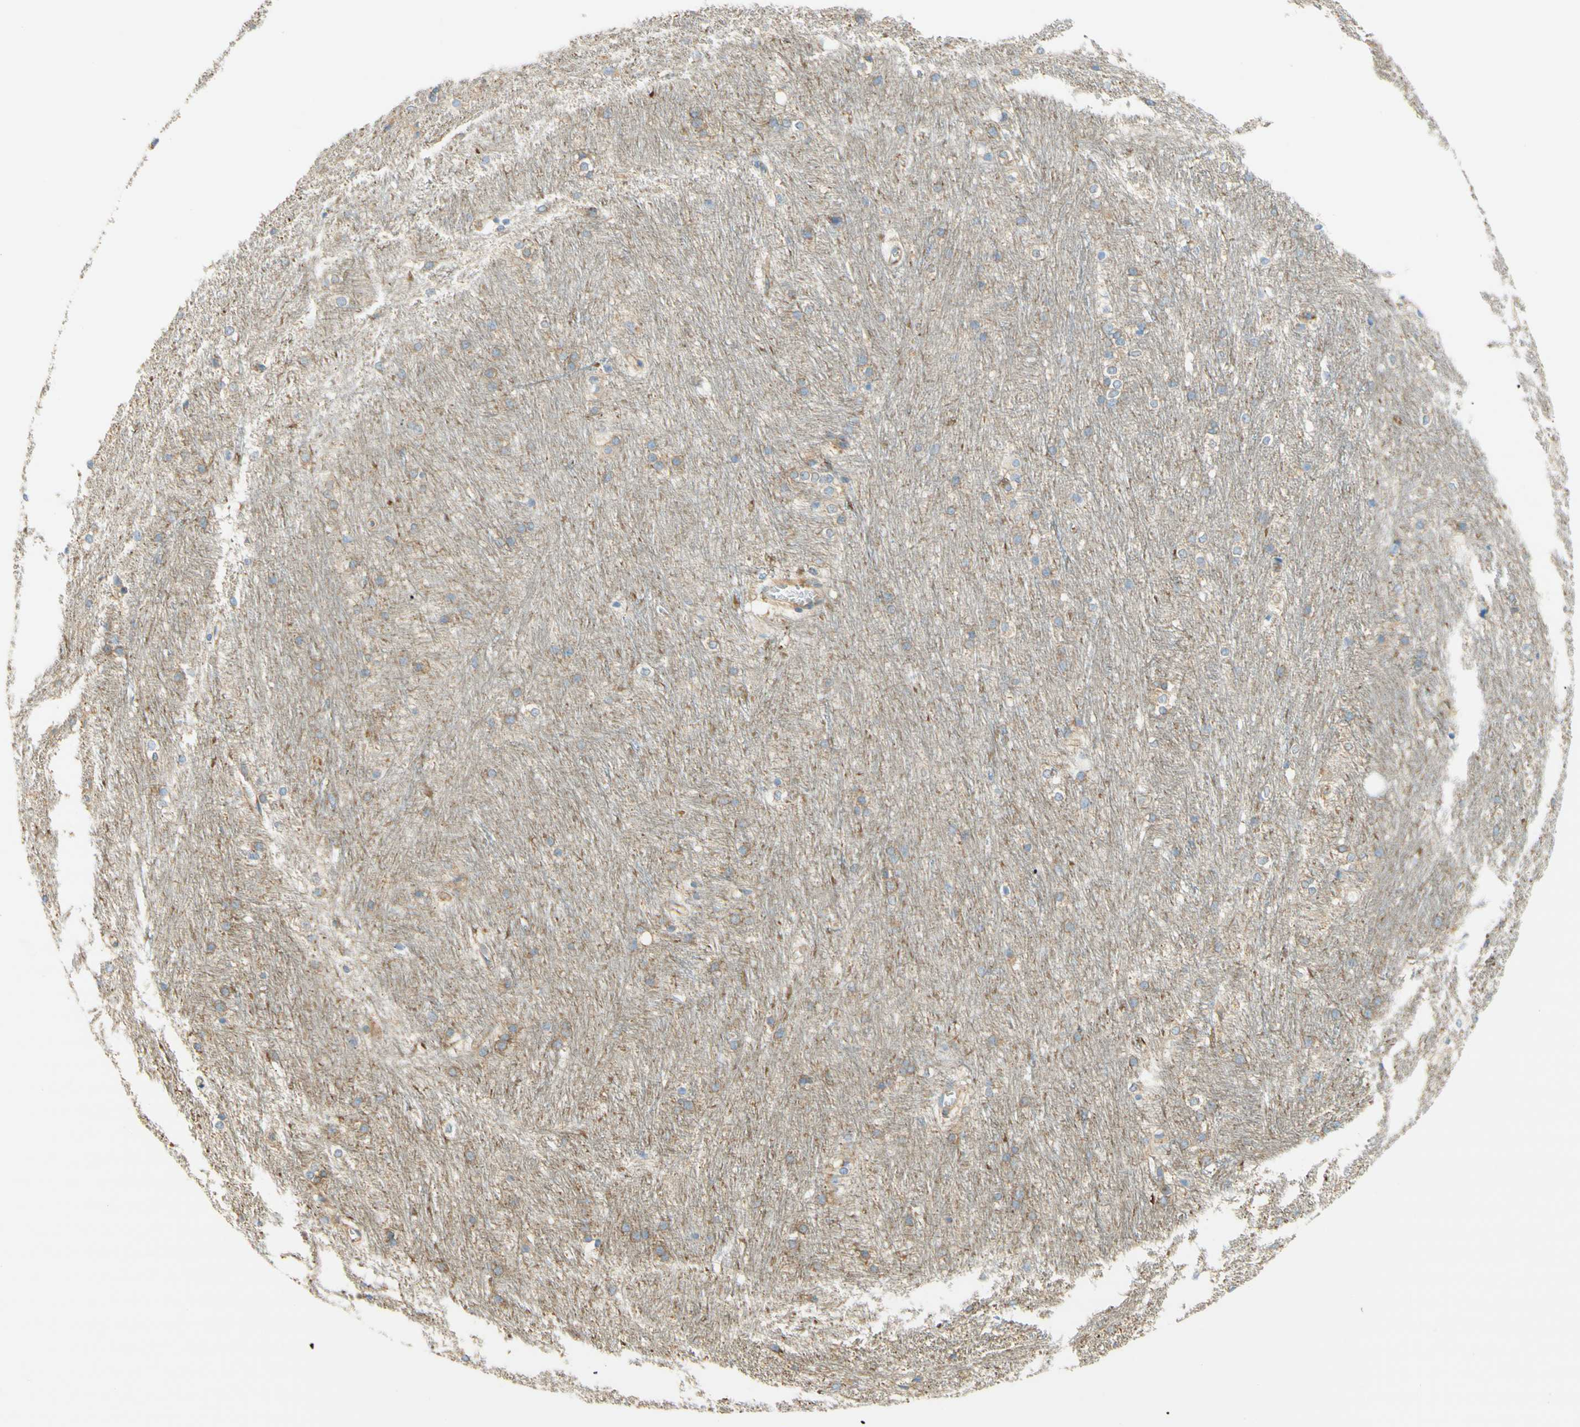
{"staining": {"intensity": "negative", "quantity": "none", "location": "none"}, "tissue": "caudate", "cell_type": "Glial cells", "image_type": "normal", "snomed": [{"axis": "morphology", "description": "Normal tissue, NOS"}, {"axis": "topography", "description": "Lateral ventricle wall"}], "caption": "Immunohistochemistry (IHC) of unremarkable human caudate demonstrates no staining in glial cells.", "gene": "CLTC", "patient": {"sex": "female", "age": 19}}